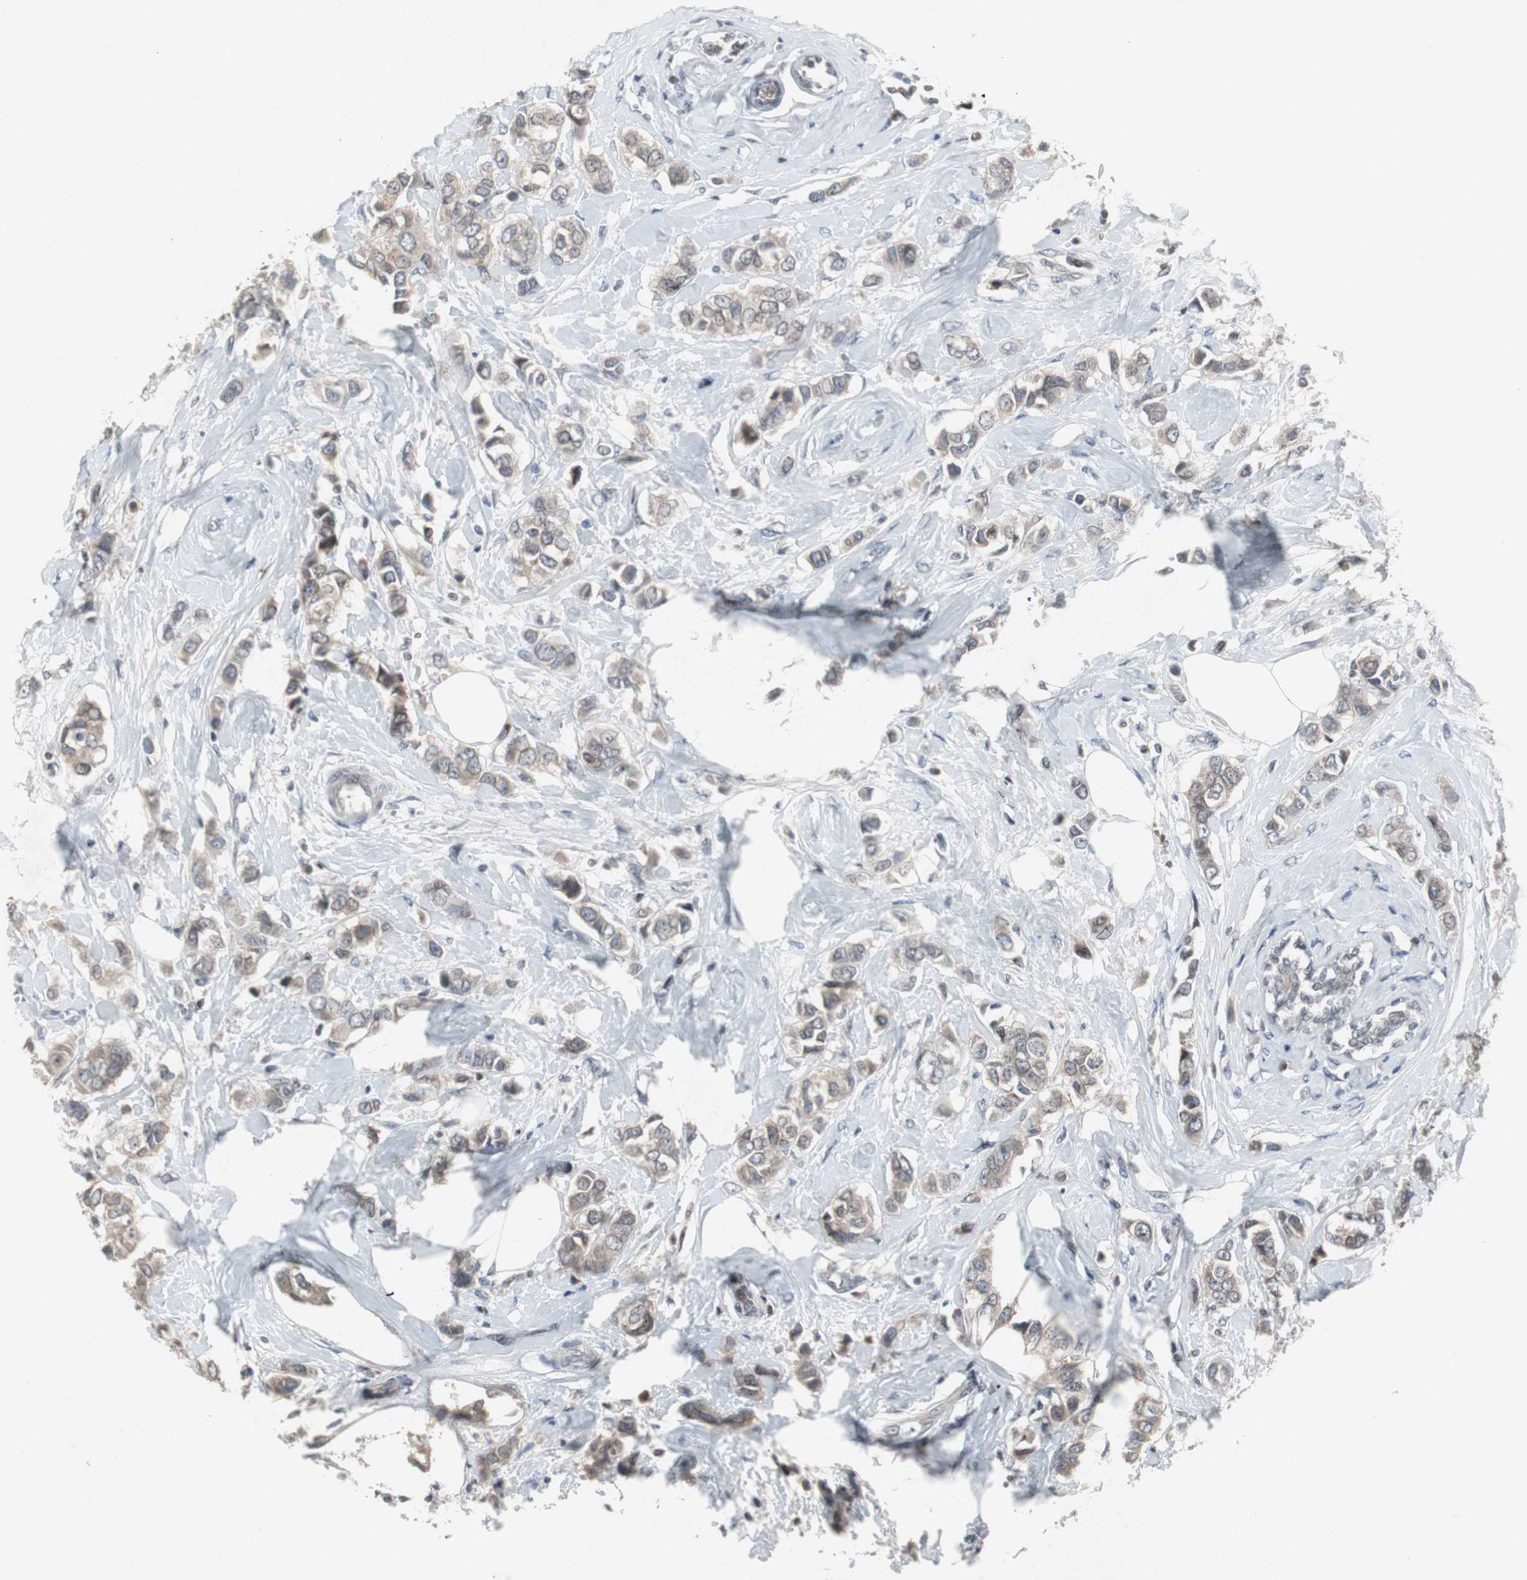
{"staining": {"intensity": "weak", "quantity": "25%-75%", "location": "cytoplasmic/membranous"}, "tissue": "breast cancer", "cell_type": "Tumor cells", "image_type": "cancer", "snomed": [{"axis": "morphology", "description": "Duct carcinoma"}, {"axis": "topography", "description": "Breast"}], "caption": "Infiltrating ductal carcinoma (breast) was stained to show a protein in brown. There is low levels of weak cytoplasmic/membranous positivity in about 25%-75% of tumor cells.", "gene": "ZNF396", "patient": {"sex": "female", "age": 50}}